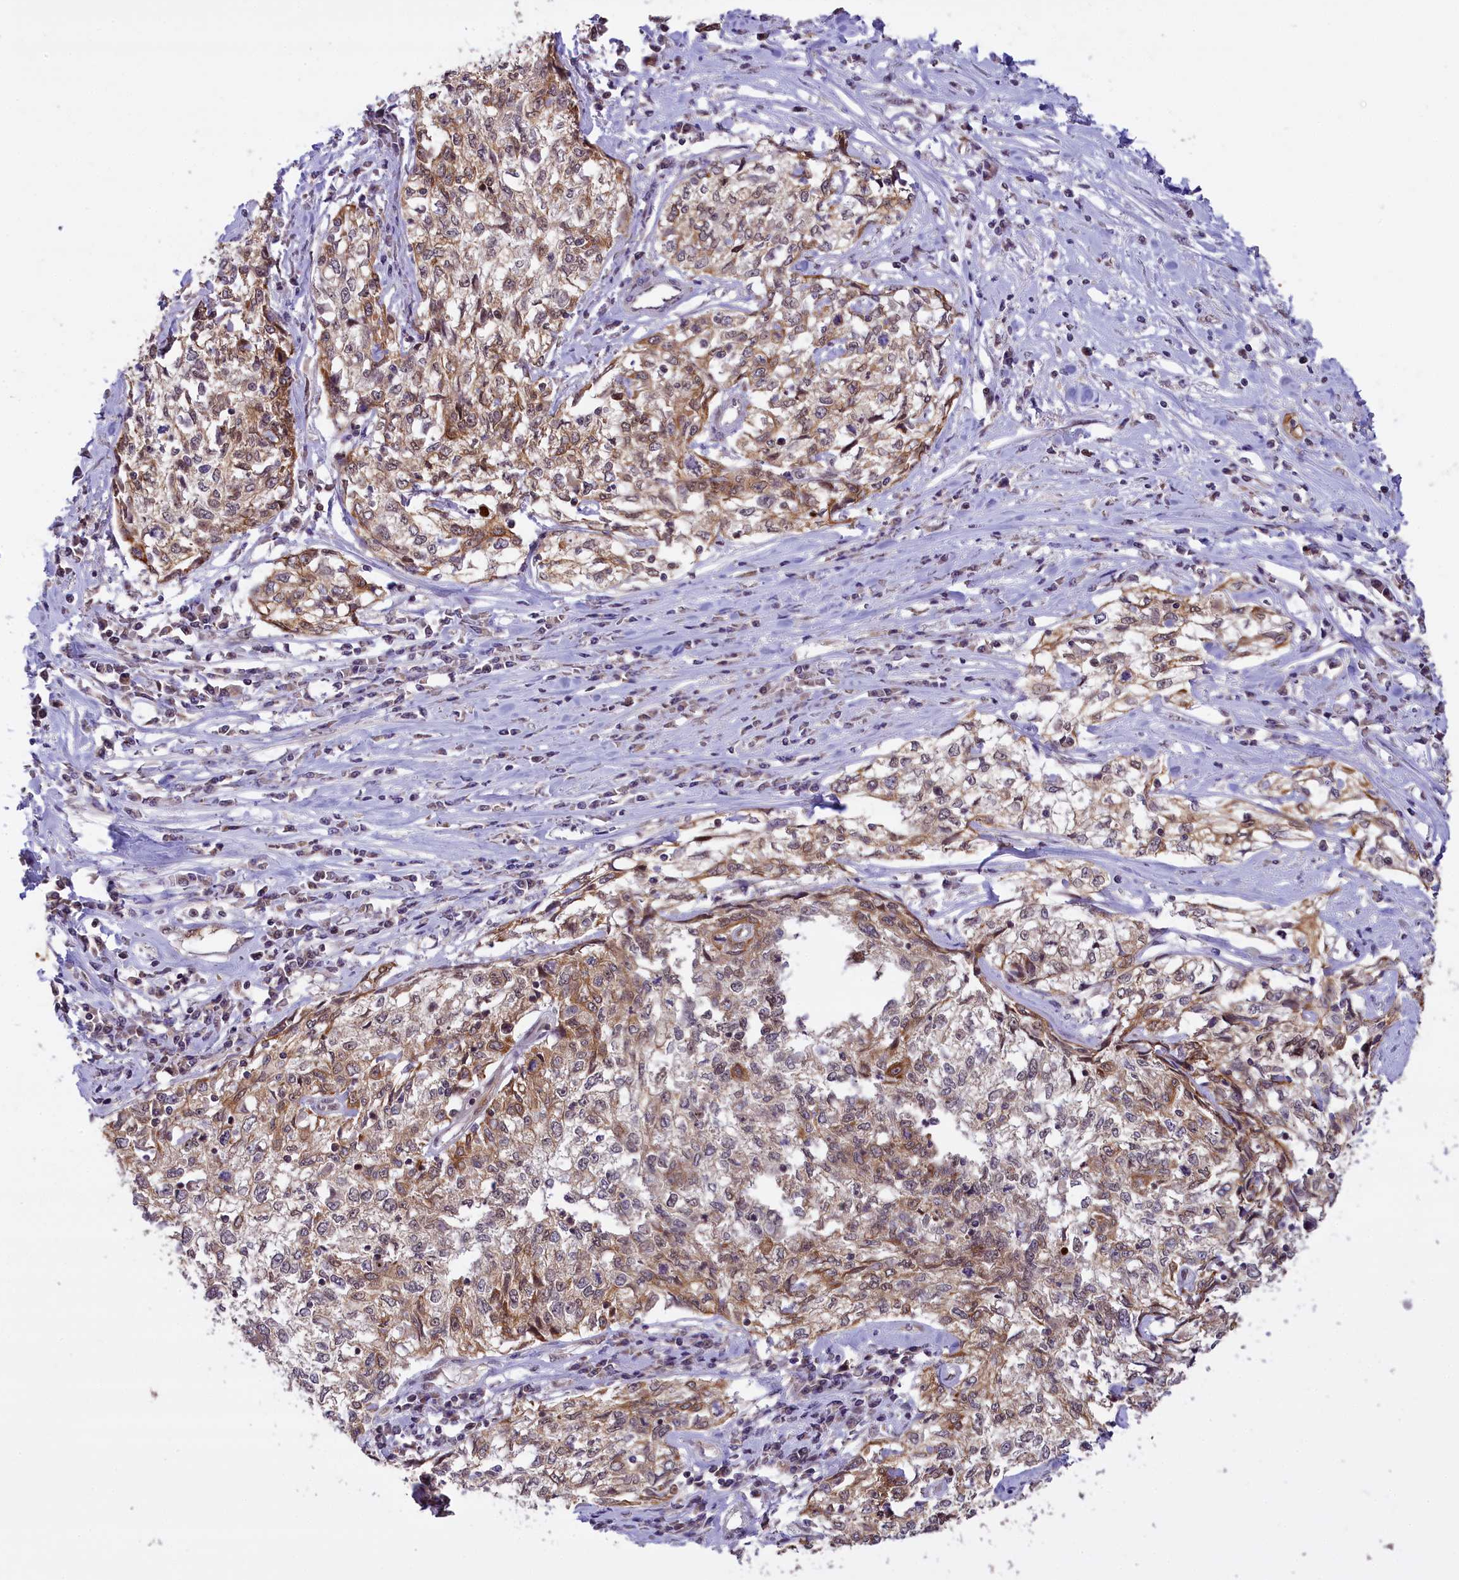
{"staining": {"intensity": "moderate", "quantity": ">75%", "location": "cytoplasmic/membranous"}, "tissue": "cervical cancer", "cell_type": "Tumor cells", "image_type": "cancer", "snomed": [{"axis": "morphology", "description": "Squamous cell carcinoma, NOS"}, {"axis": "topography", "description": "Cervix"}], "caption": "Squamous cell carcinoma (cervical) stained for a protein (brown) displays moderate cytoplasmic/membranous positive positivity in about >75% of tumor cells.", "gene": "CARD8", "patient": {"sex": "female", "age": 57}}